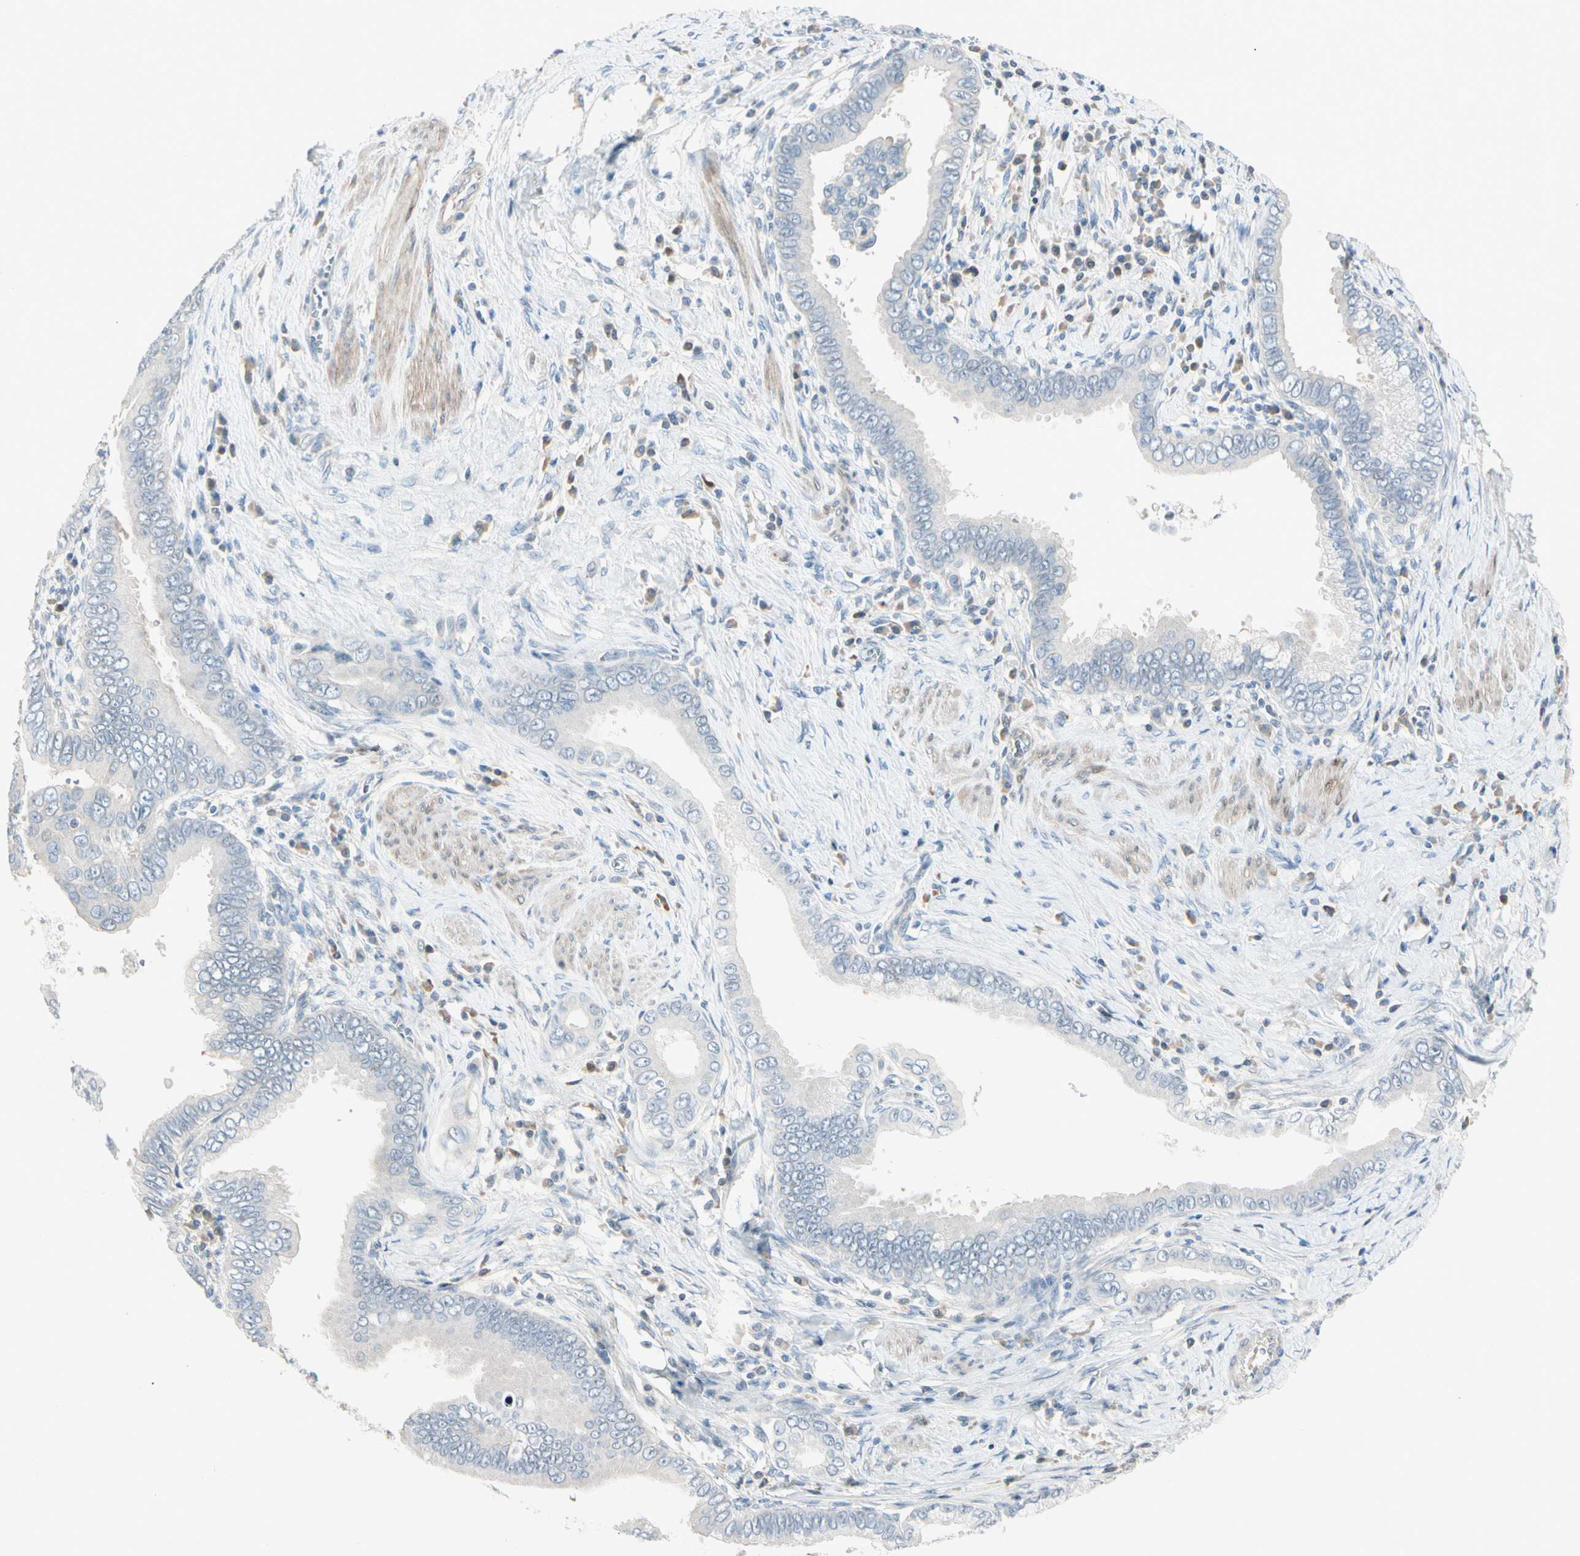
{"staining": {"intensity": "negative", "quantity": "none", "location": "none"}, "tissue": "pancreatic cancer", "cell_type": "Tumor cells", "image_type": "cancer", "snomed": [{"axis": "morphology", "description": "Normal tissue, NOS"}, {"axis": "topography", "description": "Lymph node"}], "caption": "Immunohistochemical staining of human pancreatic cancer reveals no significant expression in tumor cells. Brightfield microscopy of immunohistochemistry stained with DAB (3,3'-diaminobenzidine) (brown) and hematoxylin (blue), captured at high magnification.", "gene": "CYP2E1", "patient": {"sex": "male", "age": 50}}